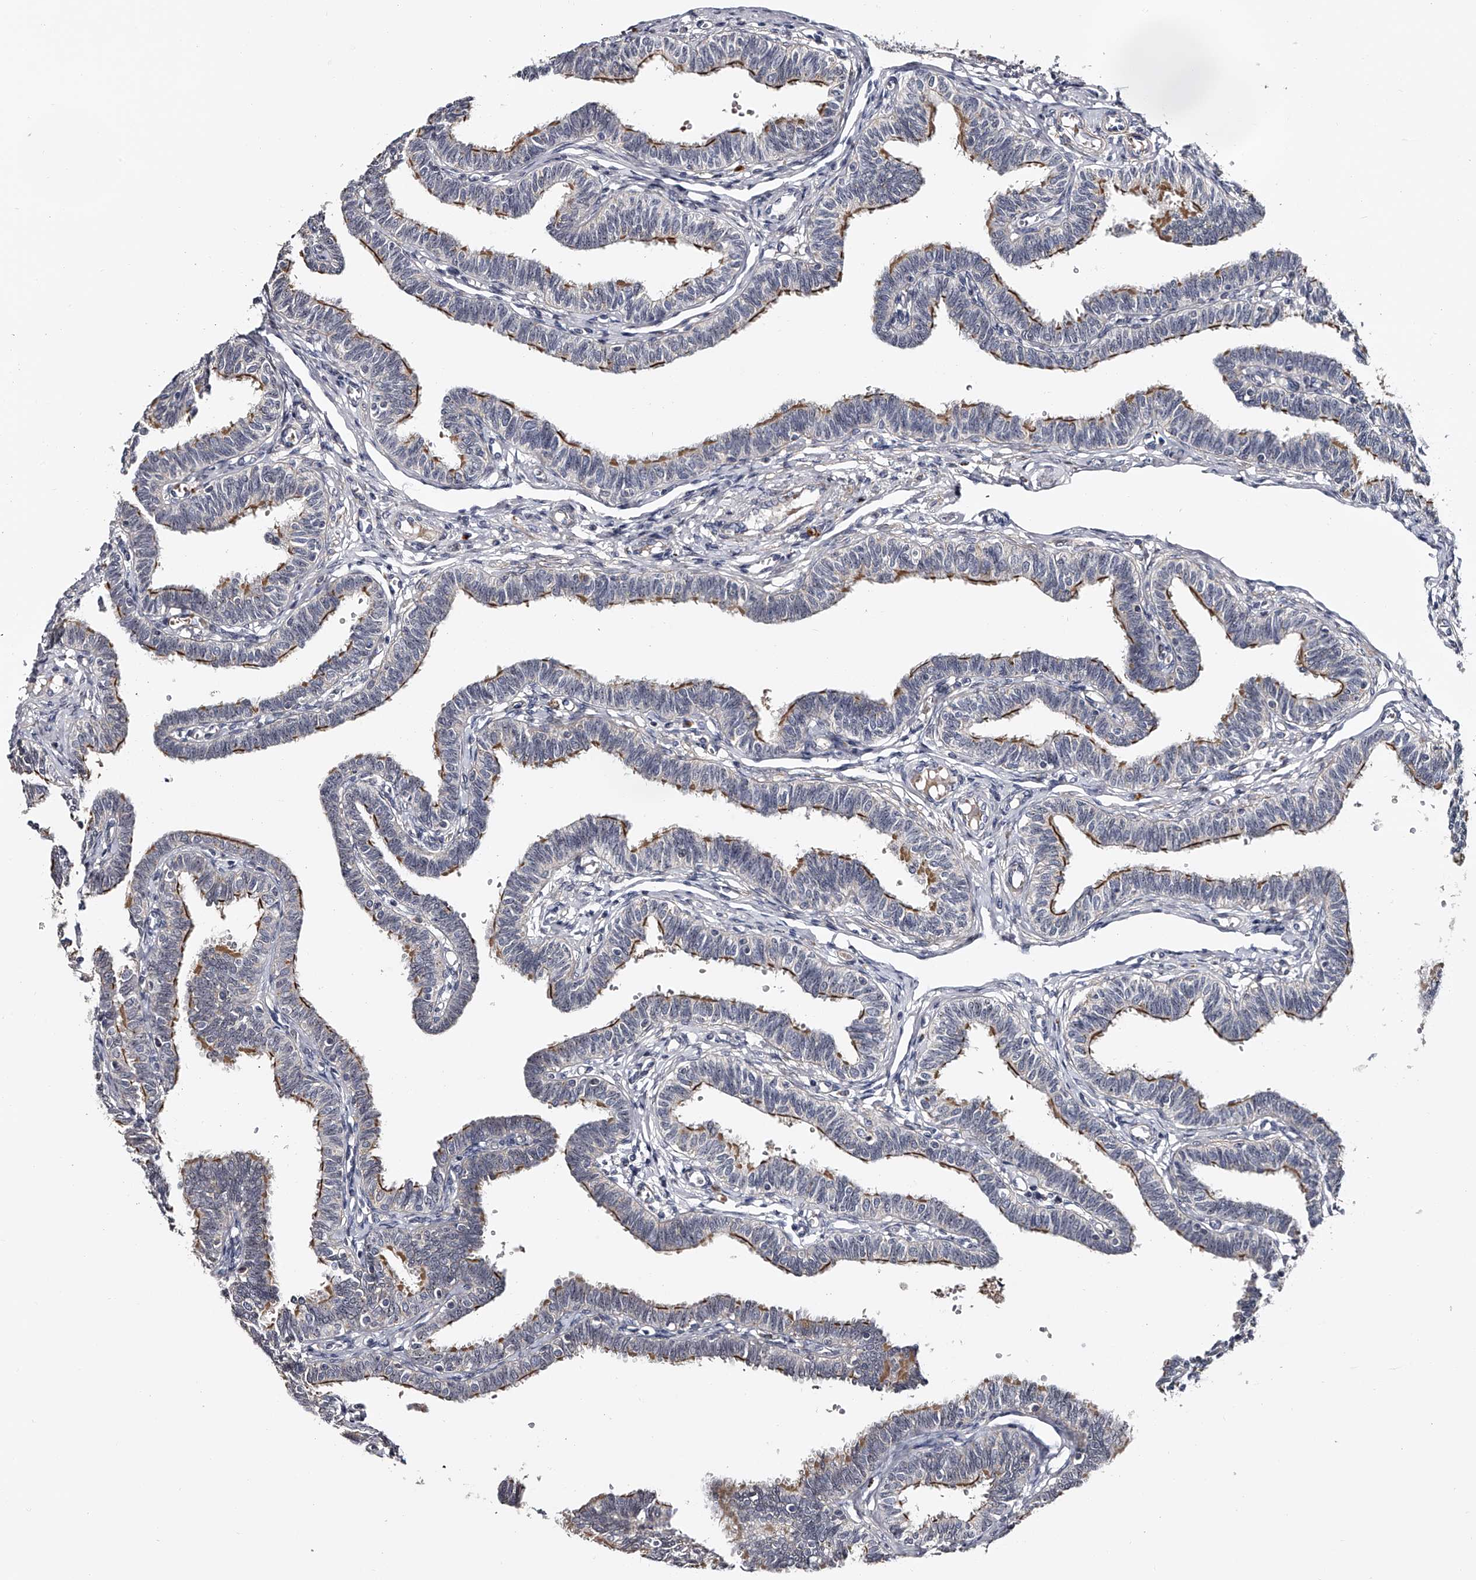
{"staining": {"intensity": "moderate", "quantity": "25%-75%", "location": "cytoplasmic/membranous"}, "tissue": "fallopian tube", "cell_type": "Glandular cells", "image_type": "normal", "snomed": [{"axis": "morphology", "description": "Normal tissue, NOS"}, {"axis": "topography", "description": "Fallopian tube"}, {"axis": "topography", "description": "Ovary"}], "caption": "High-magnification brightfield microscopy of unremarkable fallopian tube stained with DAB (3,3'-diaminobenzidine) (brown) and counterstained with hematoxylin (blue). glandular cells exhibit moderate cytoplasmic/membranous staining is seen in about25%-75% of cells. (DAB (3,3'-diaminobenzidine) IHC, brown staining for protein, blue staining for nuclei).", "gene": "MDN1", "patient": {"sex": "female", "age": 23}}